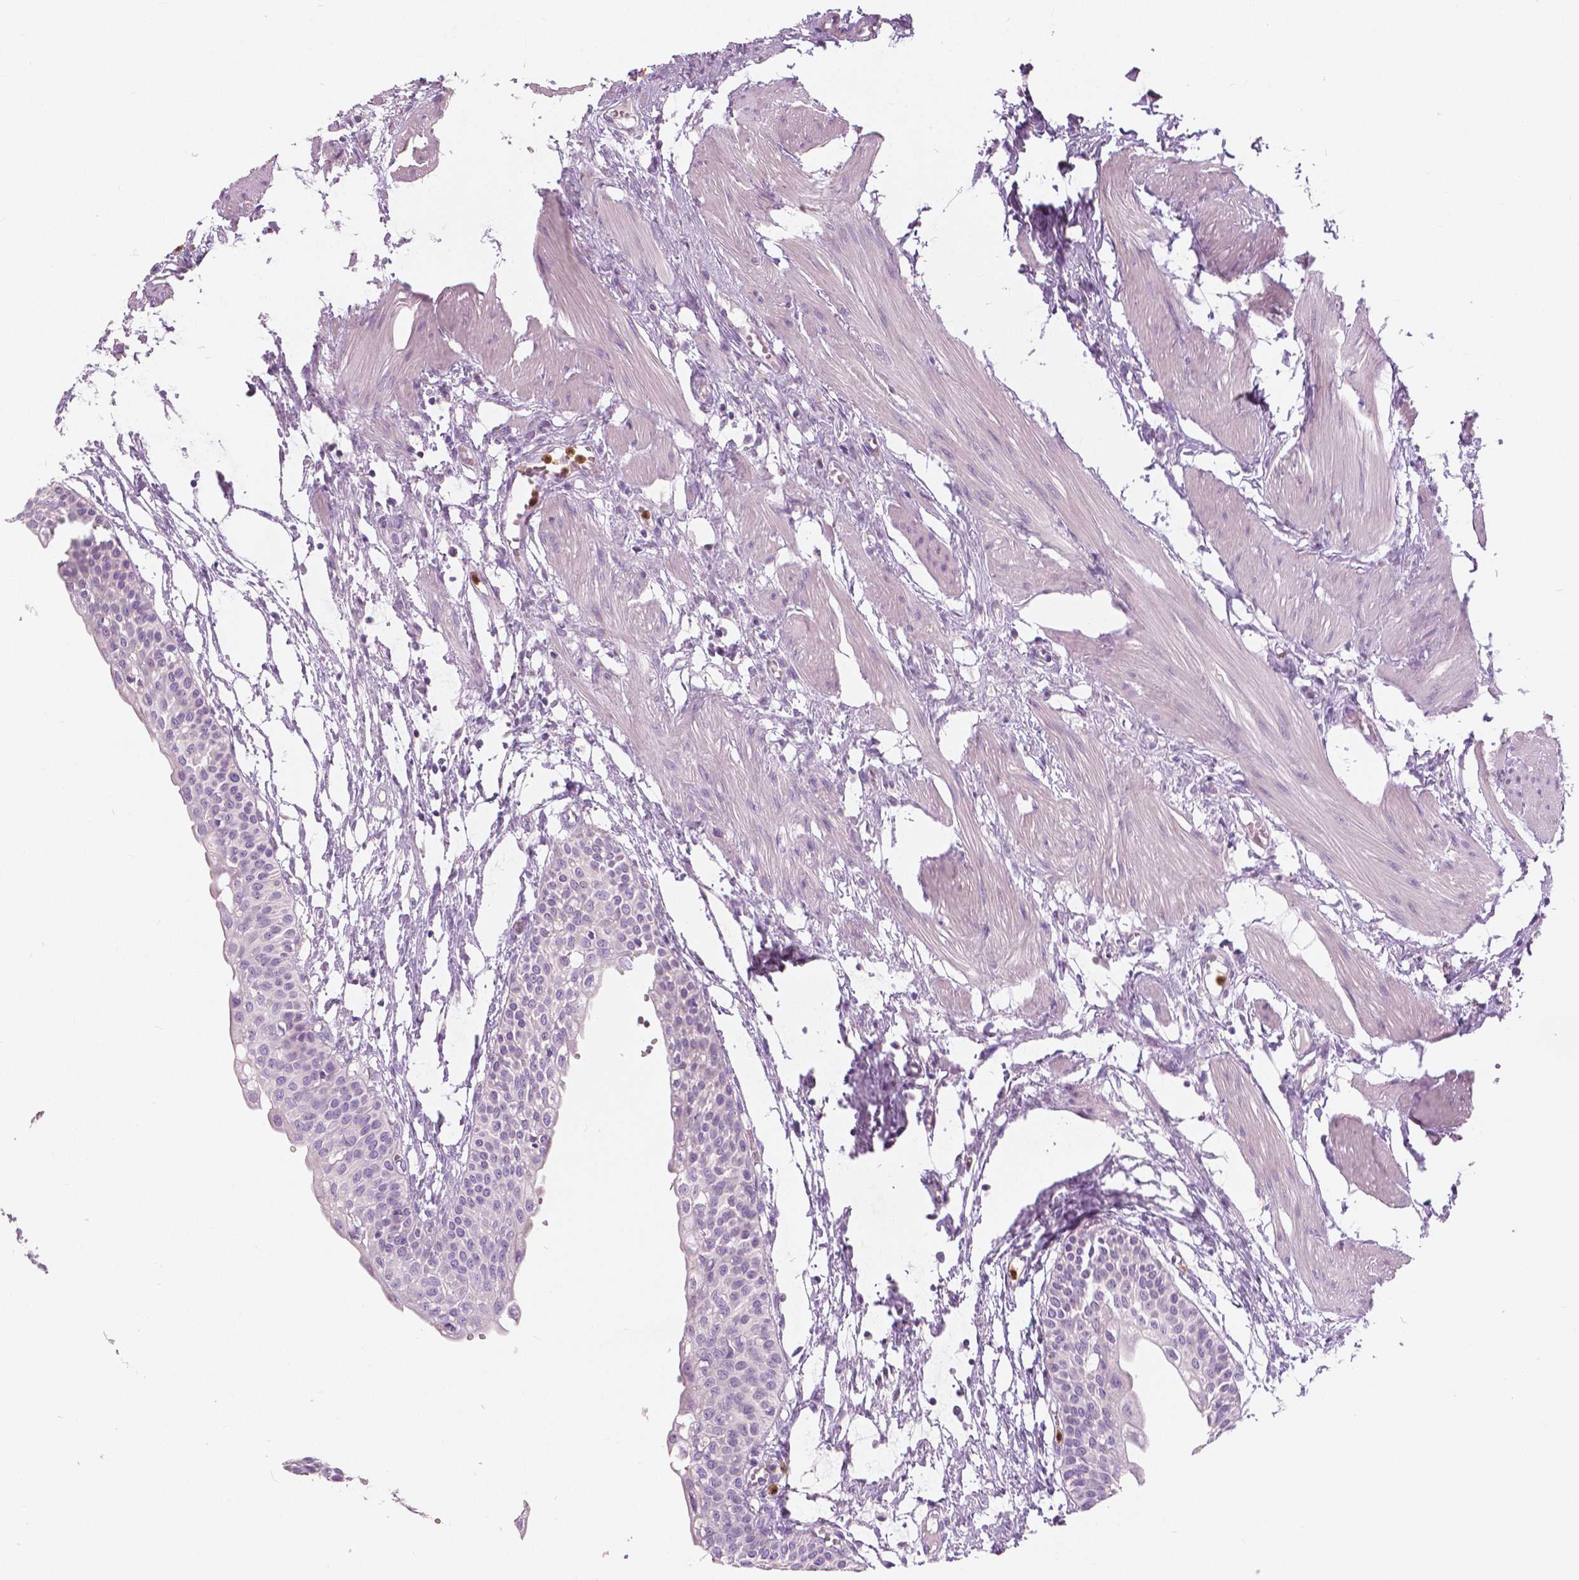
{"staining": {"intensity": "negative", "quantity": "none", "location": "none"}, "tissue": "urinary bladder", "cell_type": "Urothelial cells", "image_type": "normal", "snomed": [{"axis": "morphology", "description": "Normal tissue, NOS"}, {"axis": "topography", "description": "Urinary bladder"}, {"axis": "topography", "description": "Peripheral nerve tissue"}], "caption": "Immunohistochemical staining of benign urinary bladder demonstrates no significant expression in urothelial cells. (Brightfield microscopy of DAB (3,3'-diaminobenzidine) immunohistochemistry at high magnification).", "gene": "CXCR2", "patient": {"sex": "male", "age": 55}}